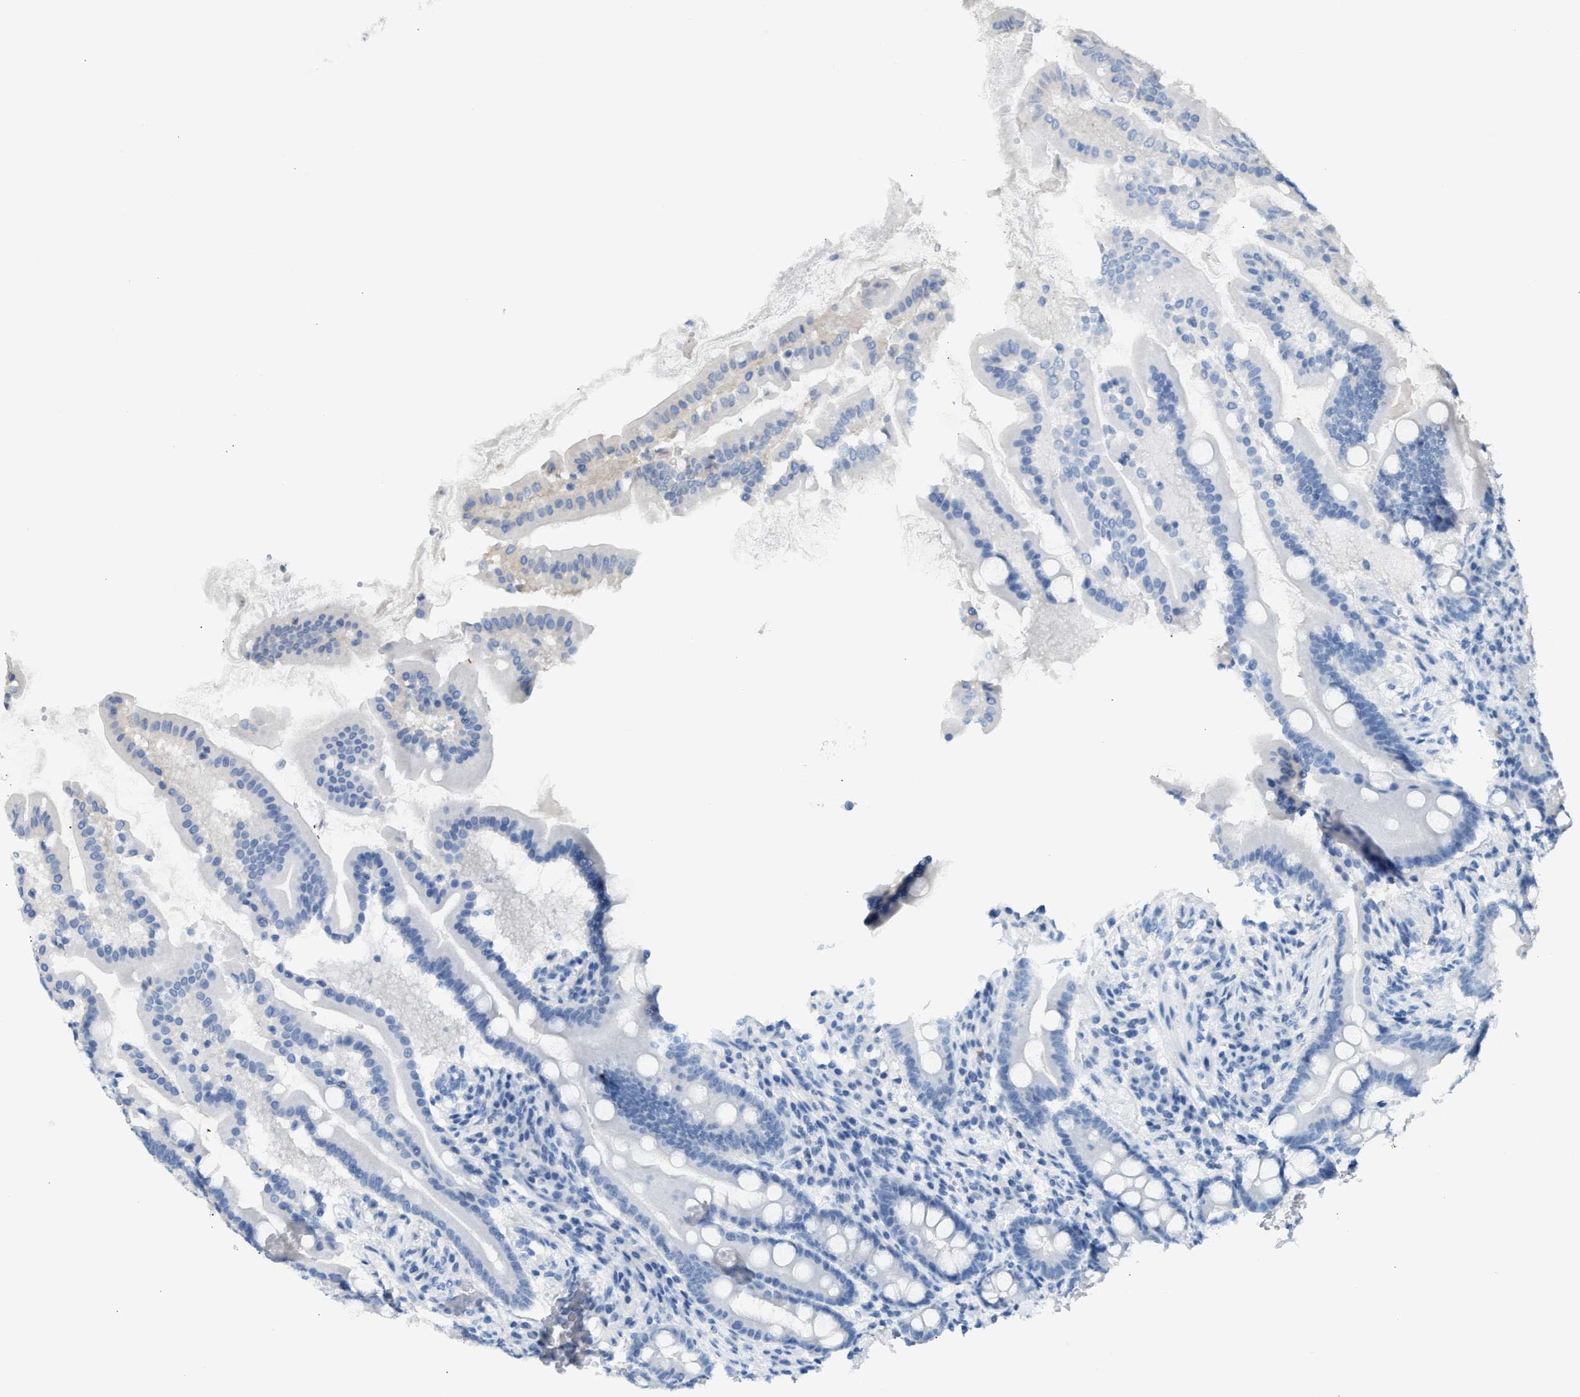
{"staining": {"intensity": "negative", "quantity": "none", "location": "none"}, "tissue": "duodenum", "cell_type": "Glandular cells", "image_type": "normal", "snomed": [{"axis": "morphology", "description": "Normal tissue, NOS"}, {"axis": "topography", "description": "Duodenum"}], "caption": "The histopathology image shows no staining of glandular cells in normal duodenum. (DAB immunohistochemistry visualized using brightfield microscopy, high magnification).", "gene": "ERBB2", "patient": {"sex": "male", "age": 50}}